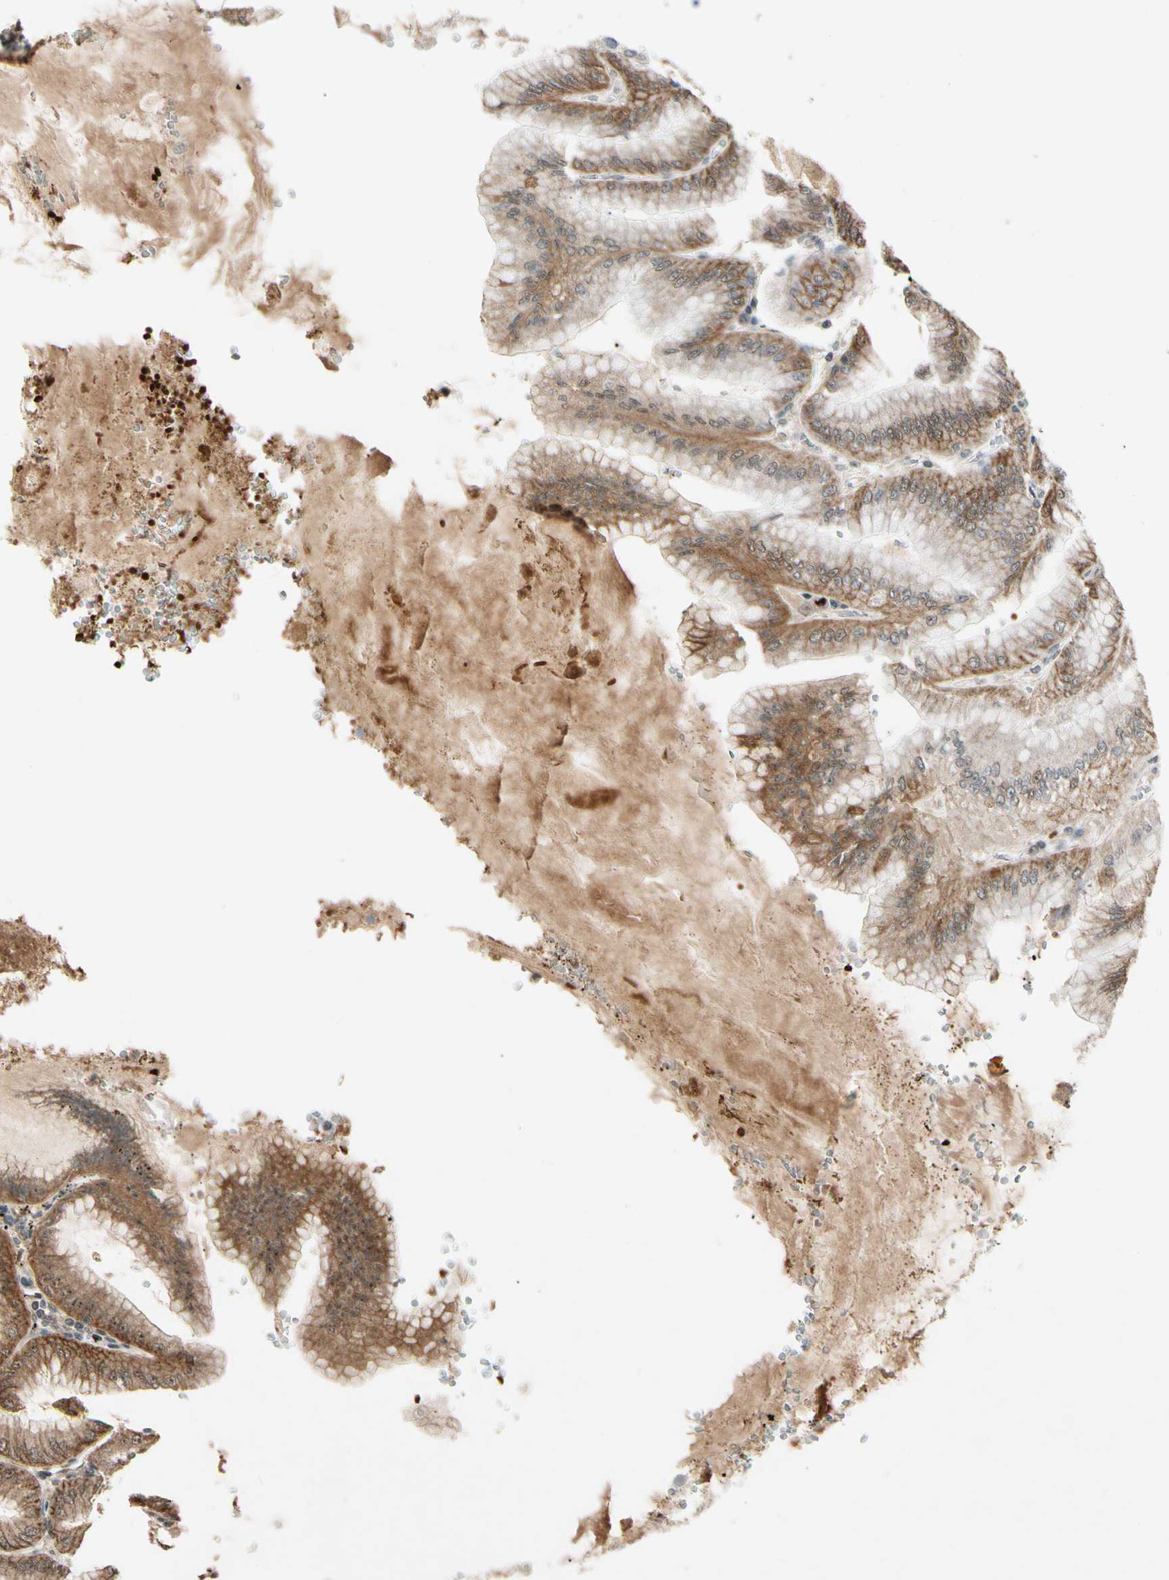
{"staining": {"intensity": "moderate", "quantity": ">75%", "location": "cytoplasmic/membranous,nuclear"}, "tissue": "stomach", "cell_type": "Glandular cells", "image_type": "normal", "snomed": [{"axis": "morphology", "description": "Normal tissue, NOS"}, {"axis": "topography", "description": "Stomach, lower"}], "caption": "Normal stomach shows moderate cytoplasmic/membranous,nuclear expression in about >75% of glandular cells.", "gene": "ZSCAN12", "patient": {"sex": "male", "age": 71}}